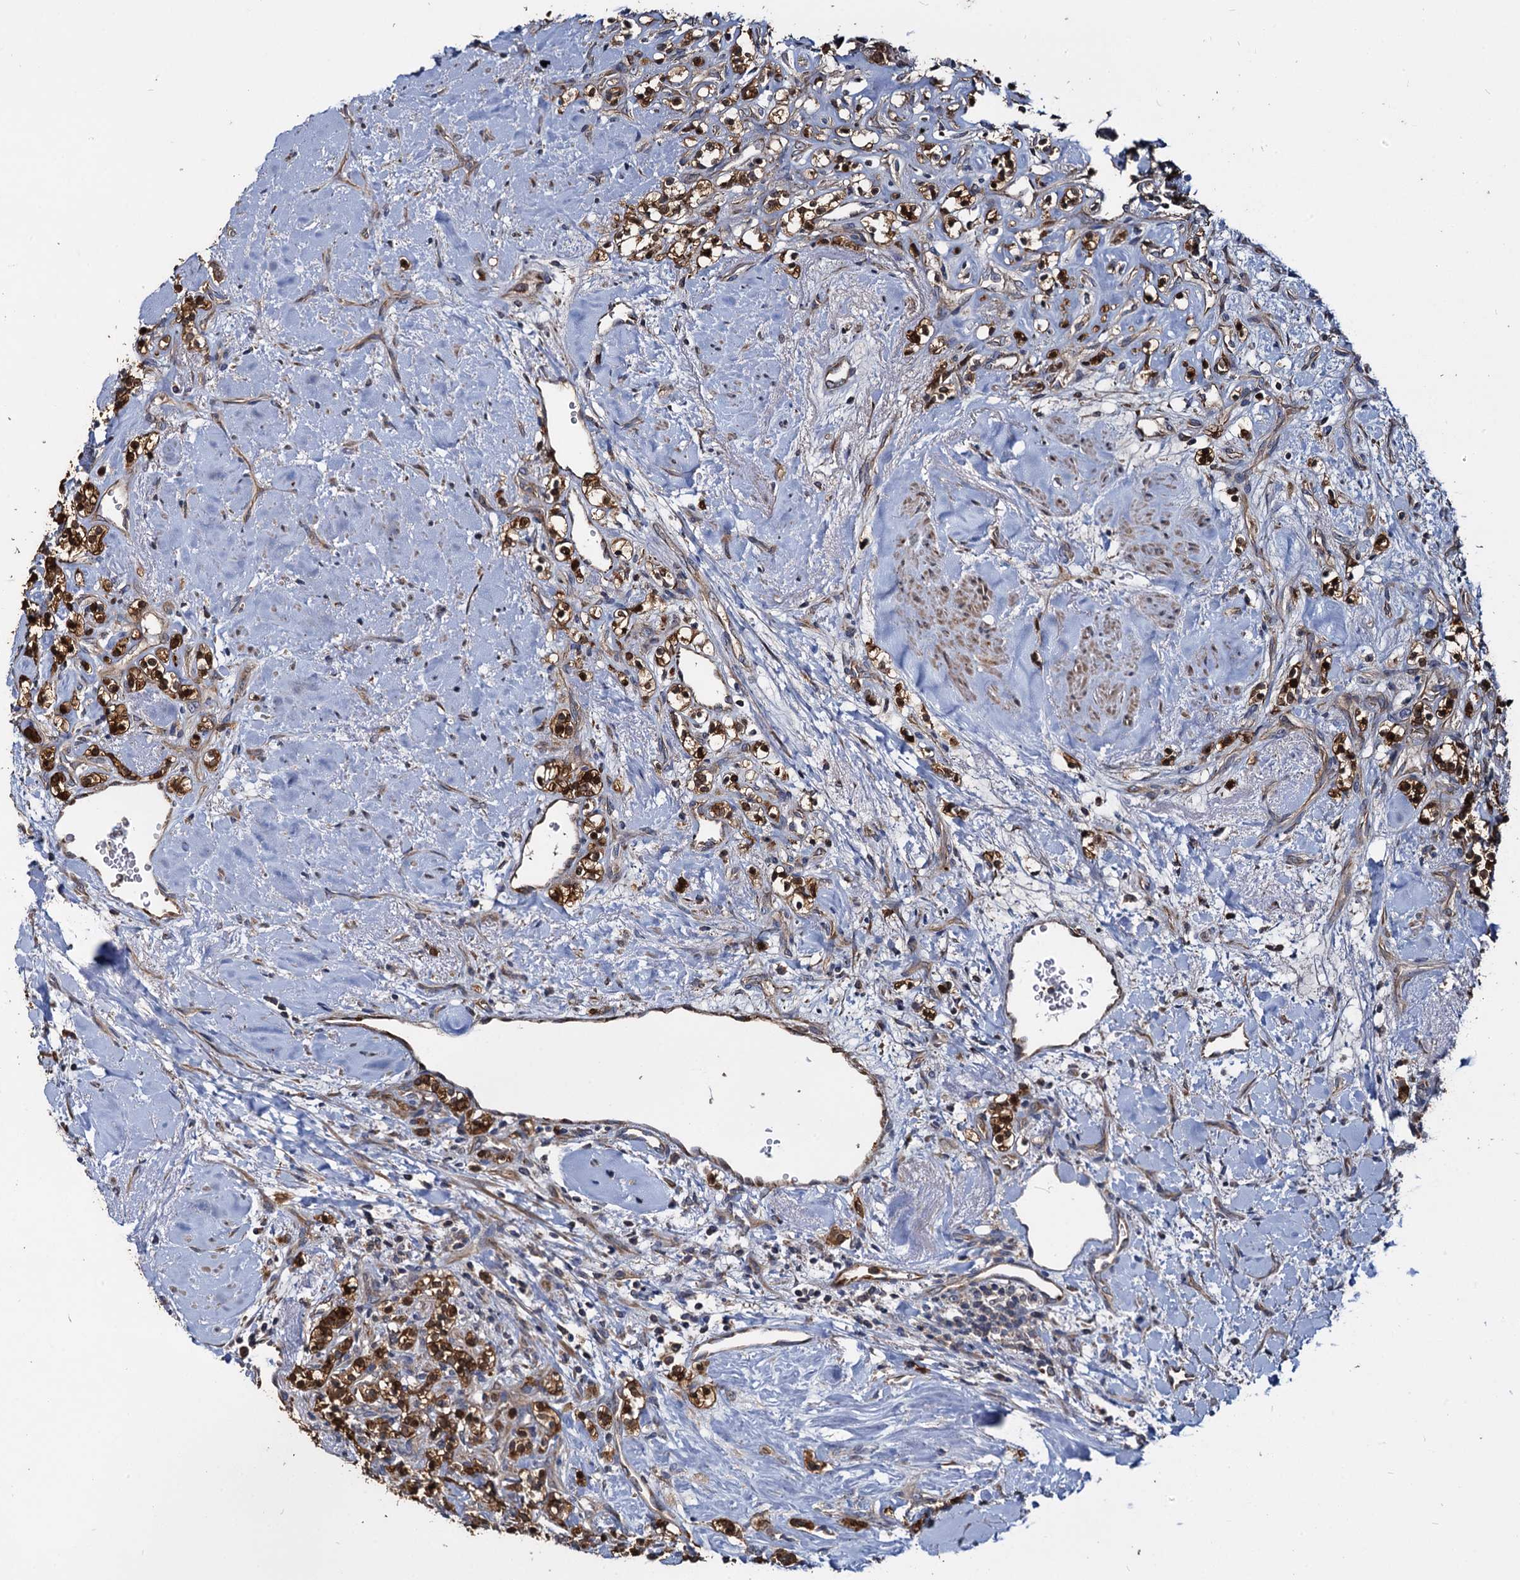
{"staining": {"intensity": "moderate", "quantity": ">75%", "location": "cytoplasmic/membranous,nuclear"}, "tissue": "renal cancer", "cell_type": "Tumor cells", "image_type": "cancer", "snomed": [{"axis": "morphology", "description": "Adenocarcinoma, NOS"}, {"axis": "topography", "description": "Kidney"}], "caption": "Renal cancer (adenocarcinoma) tissue shows moderate cytoplasmic/membranous and nuclear positivity in approximately >75% of tumor cells (Brightfield microscopy of DAB IHC at high magnification).", "gene": "CEP192", "patient": {"sex": "male", "age": 77}}